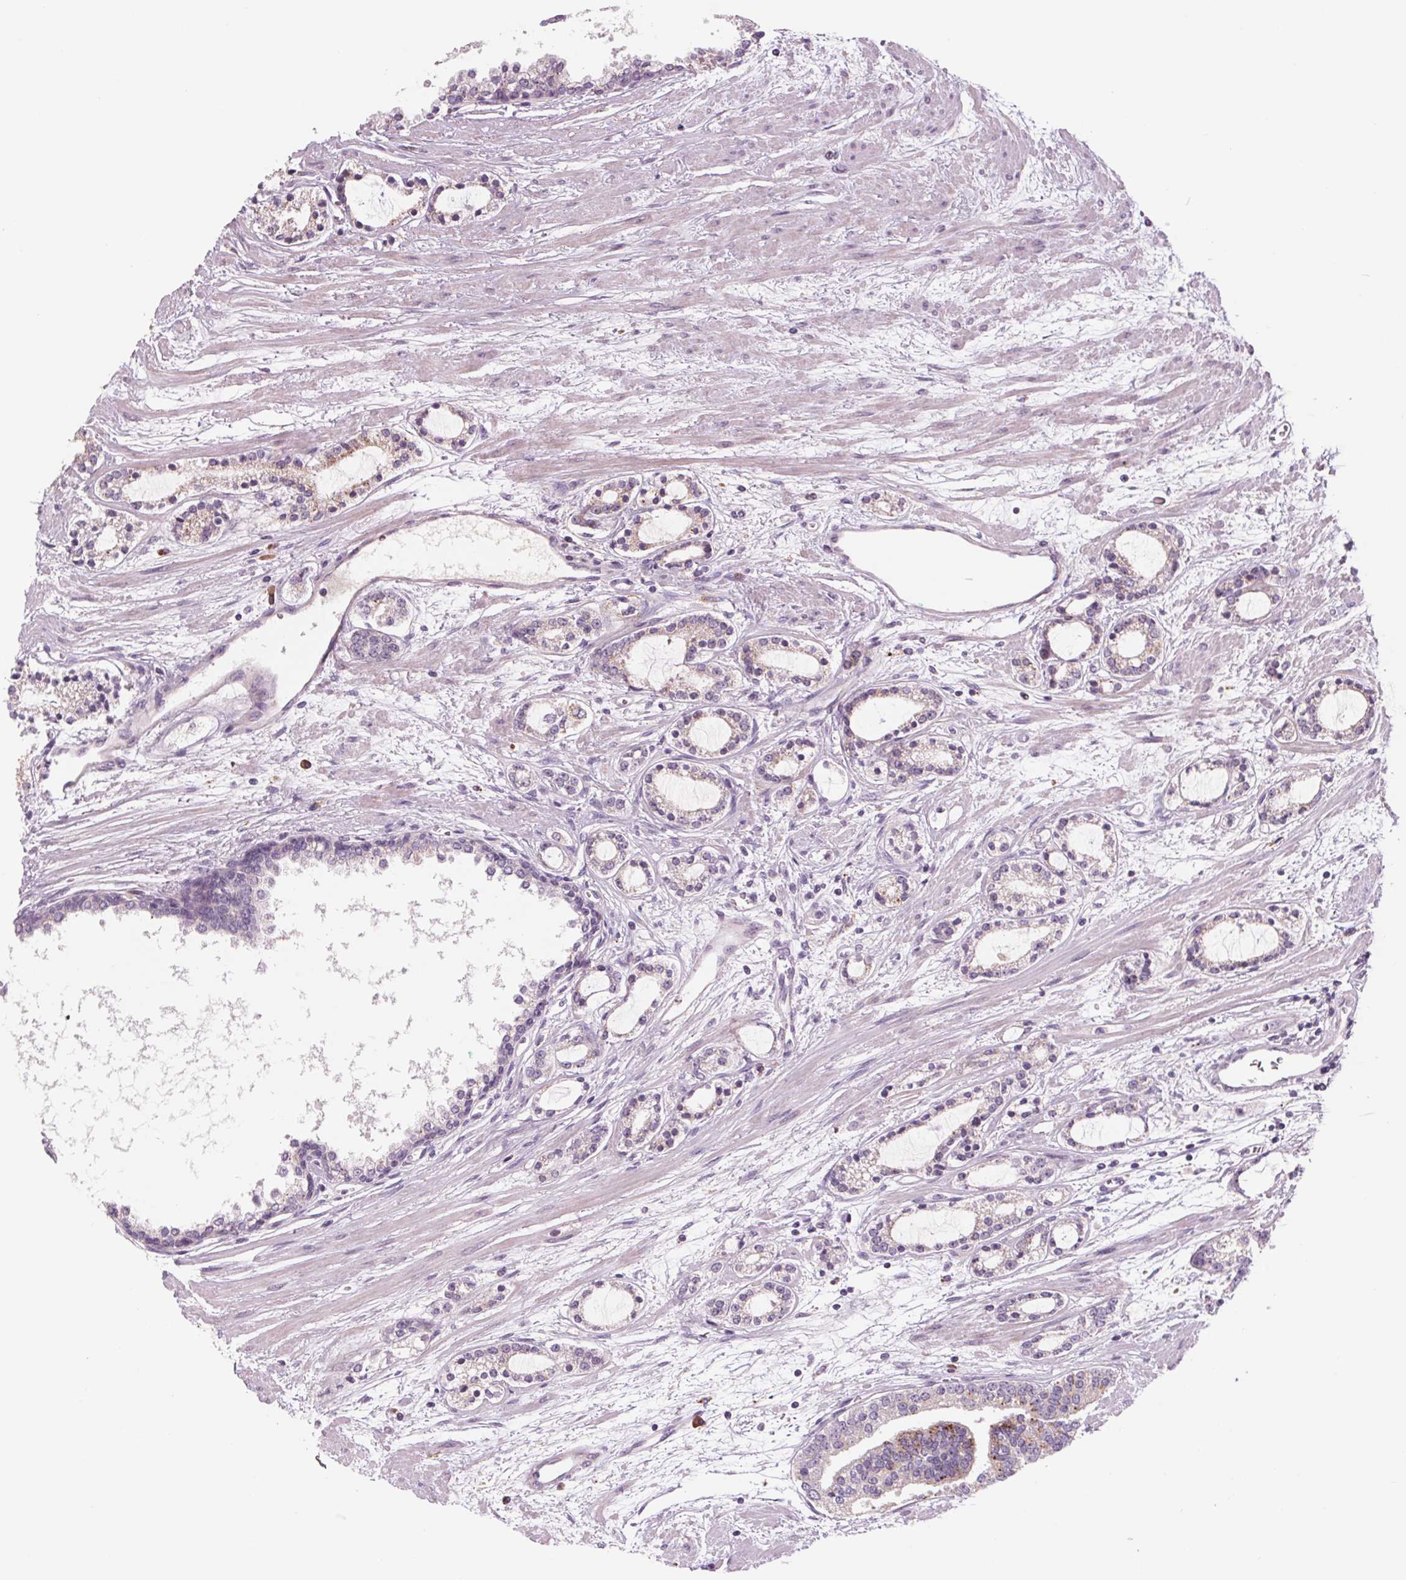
{"staining": {"intensity": "moderate", "quantity": "<25%", "location": "cytoplasmic/membranous"}, "tissue": "prostate cancer", "cell_type": "Tumor cells", "image_type": "cancer", "snomed": [{"axis": "morphology", "description": "Adenocarcinoma, Medium grade"}, {"axis": "topography", "description": "Prostate"}], "caption": "There is low levels of moderate cytoplasmic/membranous positivity in tumor cells of medium-grade adenocarcinoma (prostate), as demonstrated by immunohistochemical staining (brown color).", "gene": "SAMD5", "patient": {"sex": "male", "age": 57}}